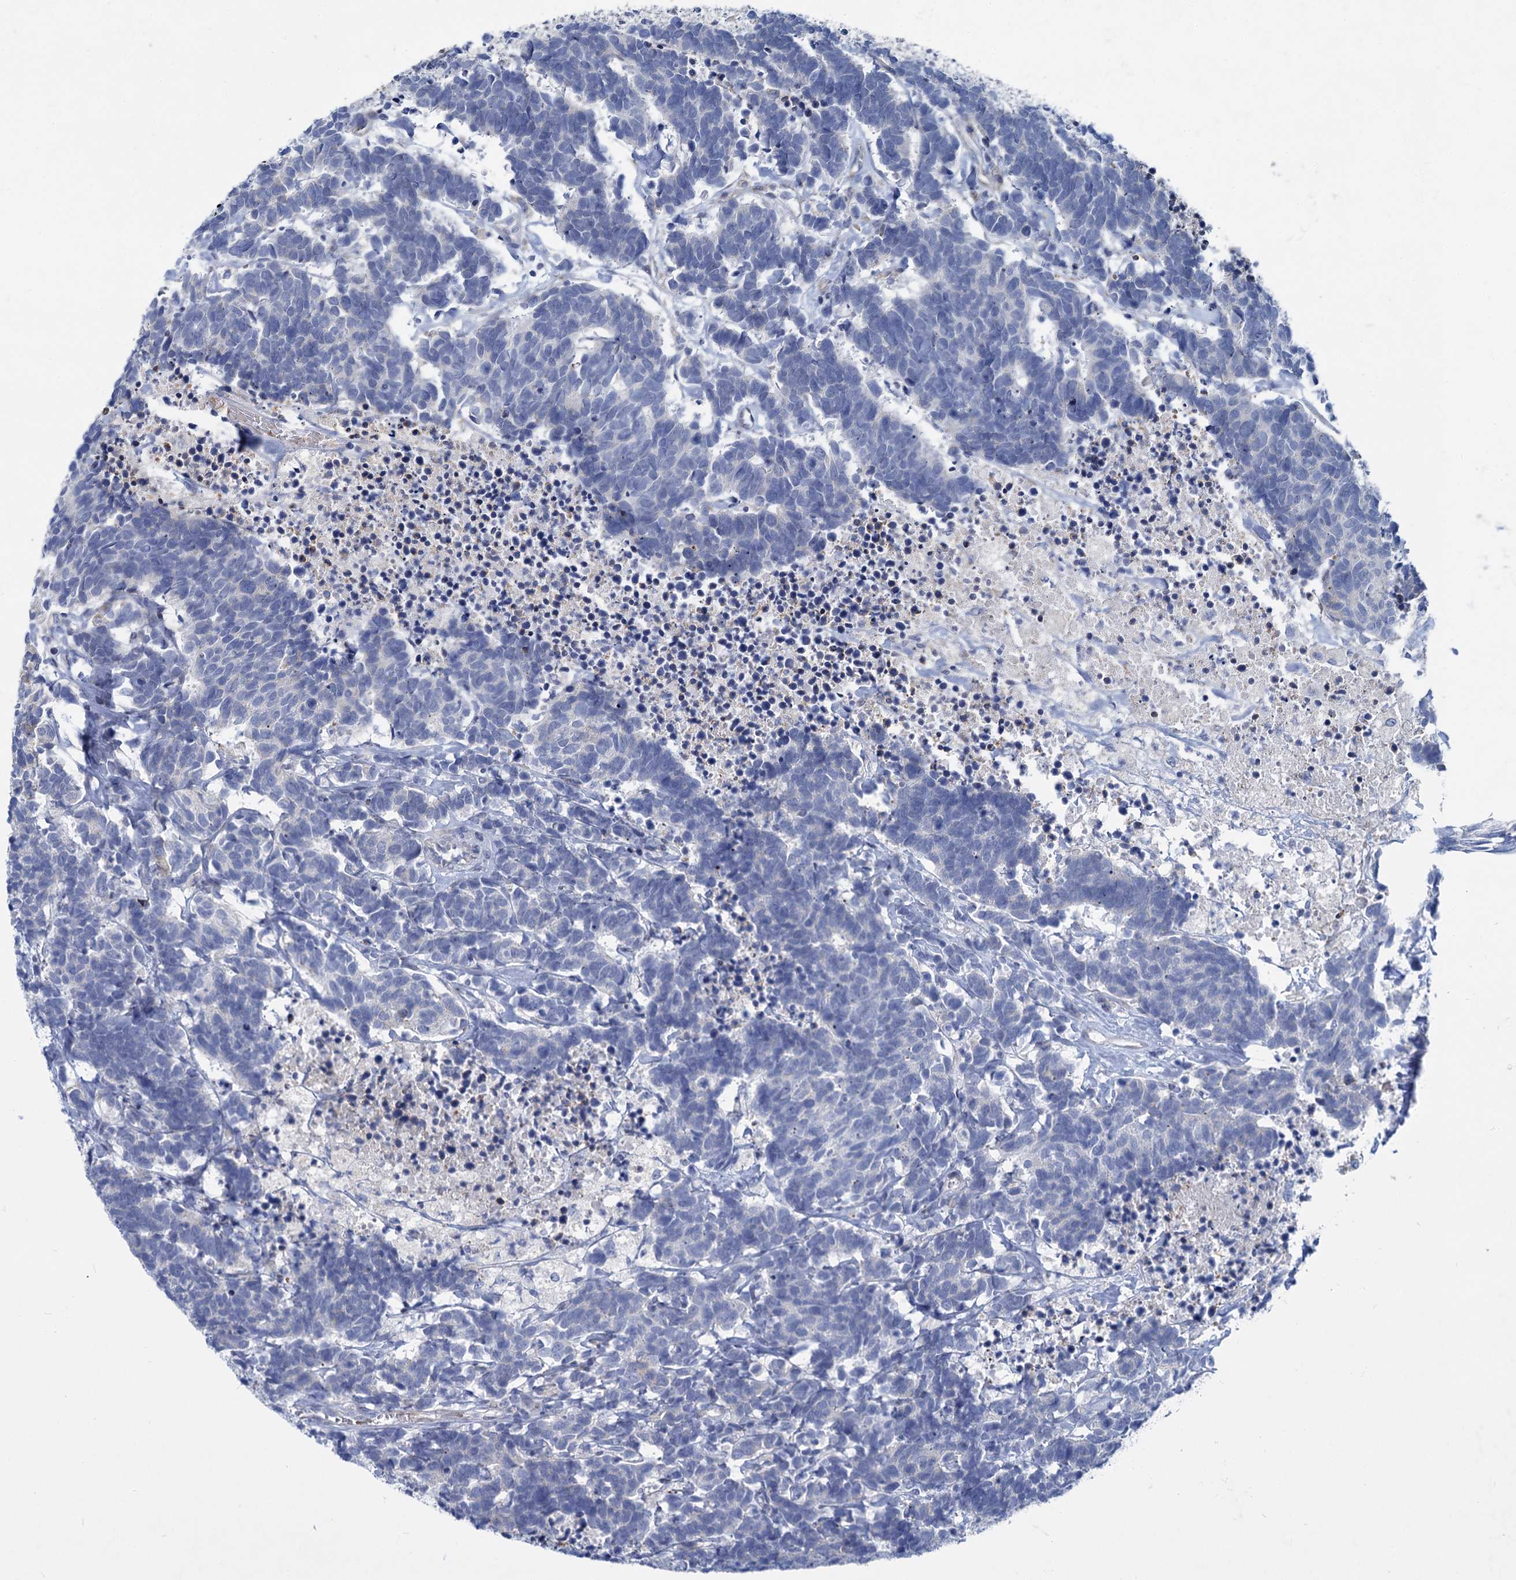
{"staining": {"intensity": "negative", "quantity": "none", "location": "none"}, "tissue": "carcinoid", "cell_type": "Tumor cells", "image_type": "cancer", "snomed": [{"axis": "morphology", "description": "Carcinoma, NOS"}, {"axis": "morphology", "description": "Carcinoid, malignant, NOS"}, {"axis": "topography", "description": "Urinary bladder"}], "caption": "IHC micrograph of malignant carcinoid stained for a protein (brown), which reveals no staining in tumor cells.", "gene": "PRSS35", "patient": {"sex": "male", "age": 57}}